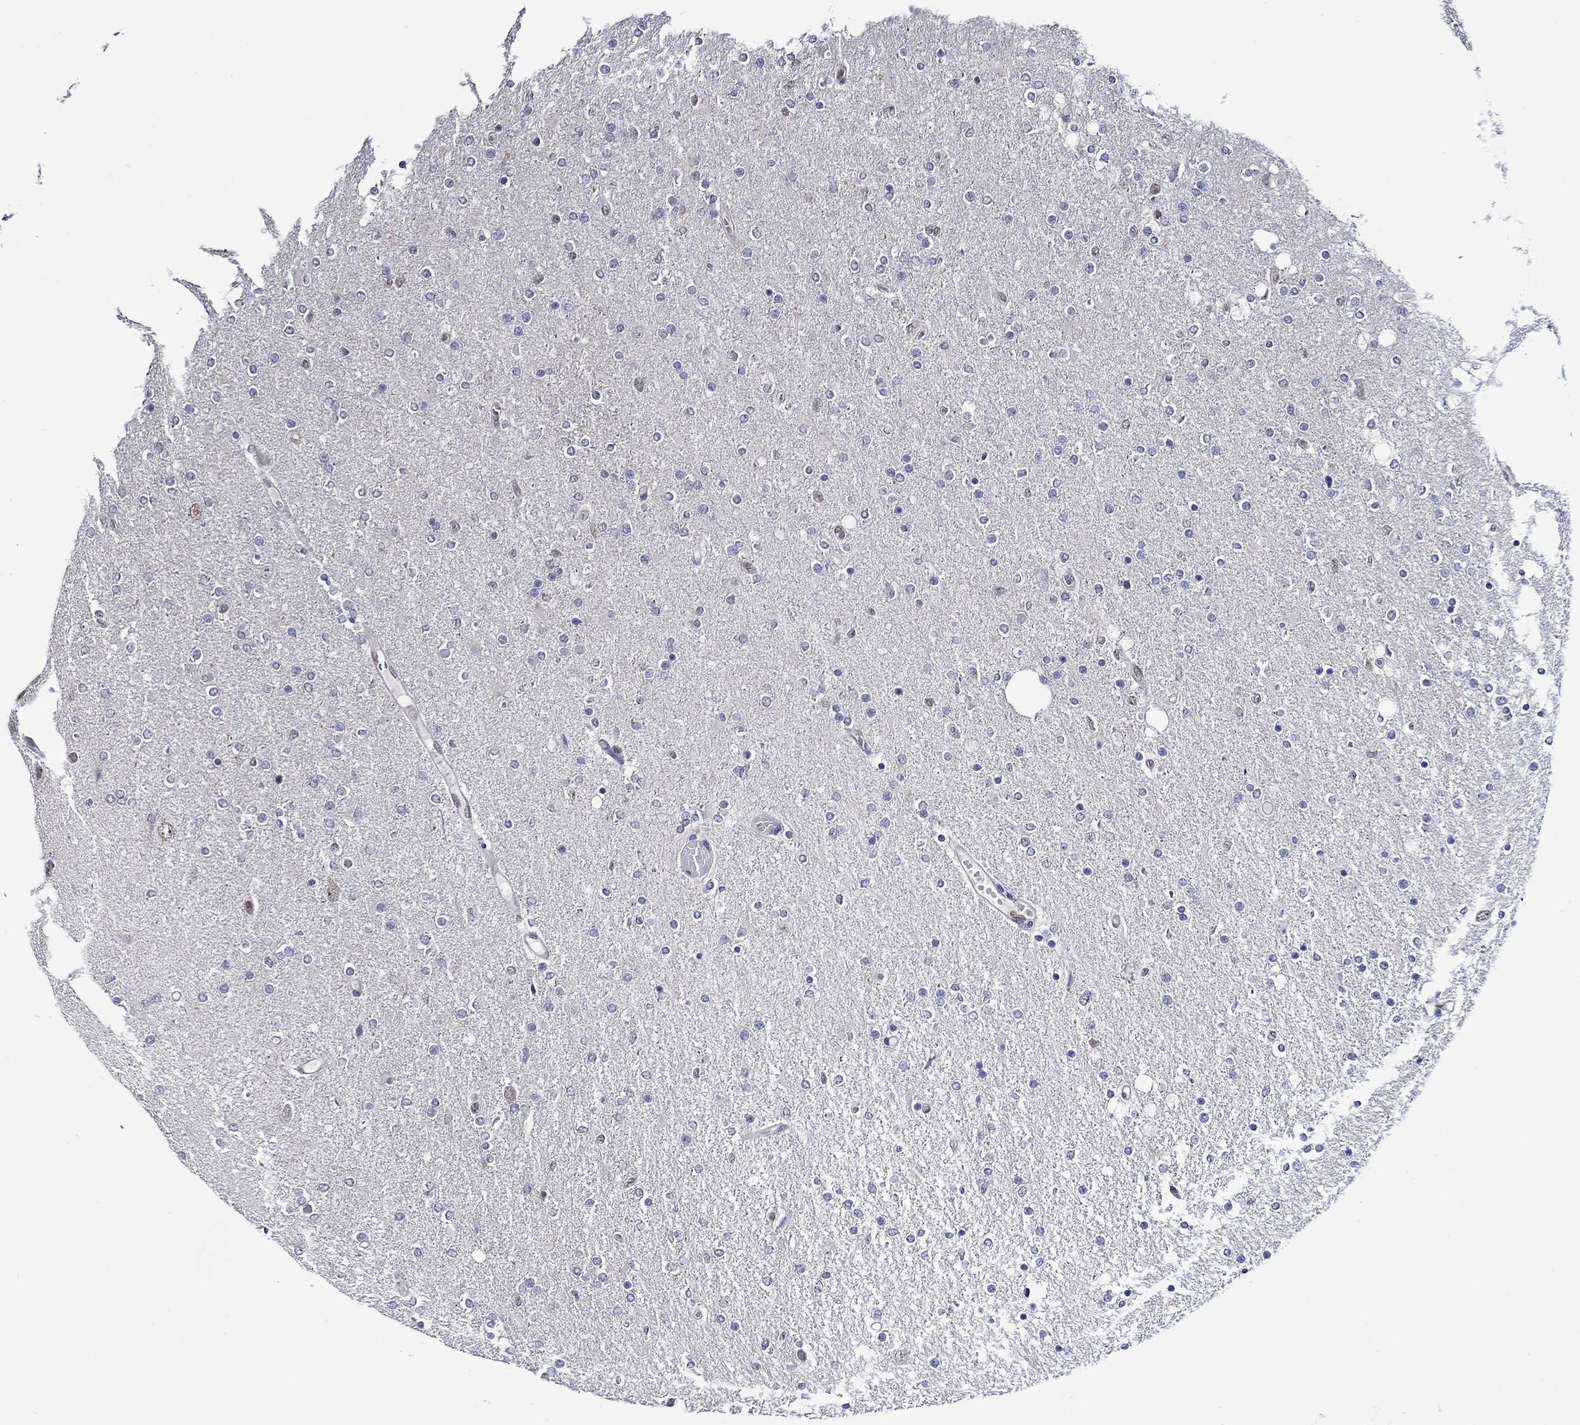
{"staining": {"intensity": "negative", "quantity": "none", "location": "none"}, "tissue": "glioma", "cell_type": "Tumor cells", "image_type": "cancer", "snomed": [{"axis": "morphology", "description": "Glioma, malignant, High grade"}, {"axis": "topography", "description": "Cerebral cortex"}], "caption": "DAB immunohistochemical staining of malignant high-grade glioma exhibits no significant staining in tumor cells.", "gene": "GATA2", "patient": {"sex": "male", "age": 70}}